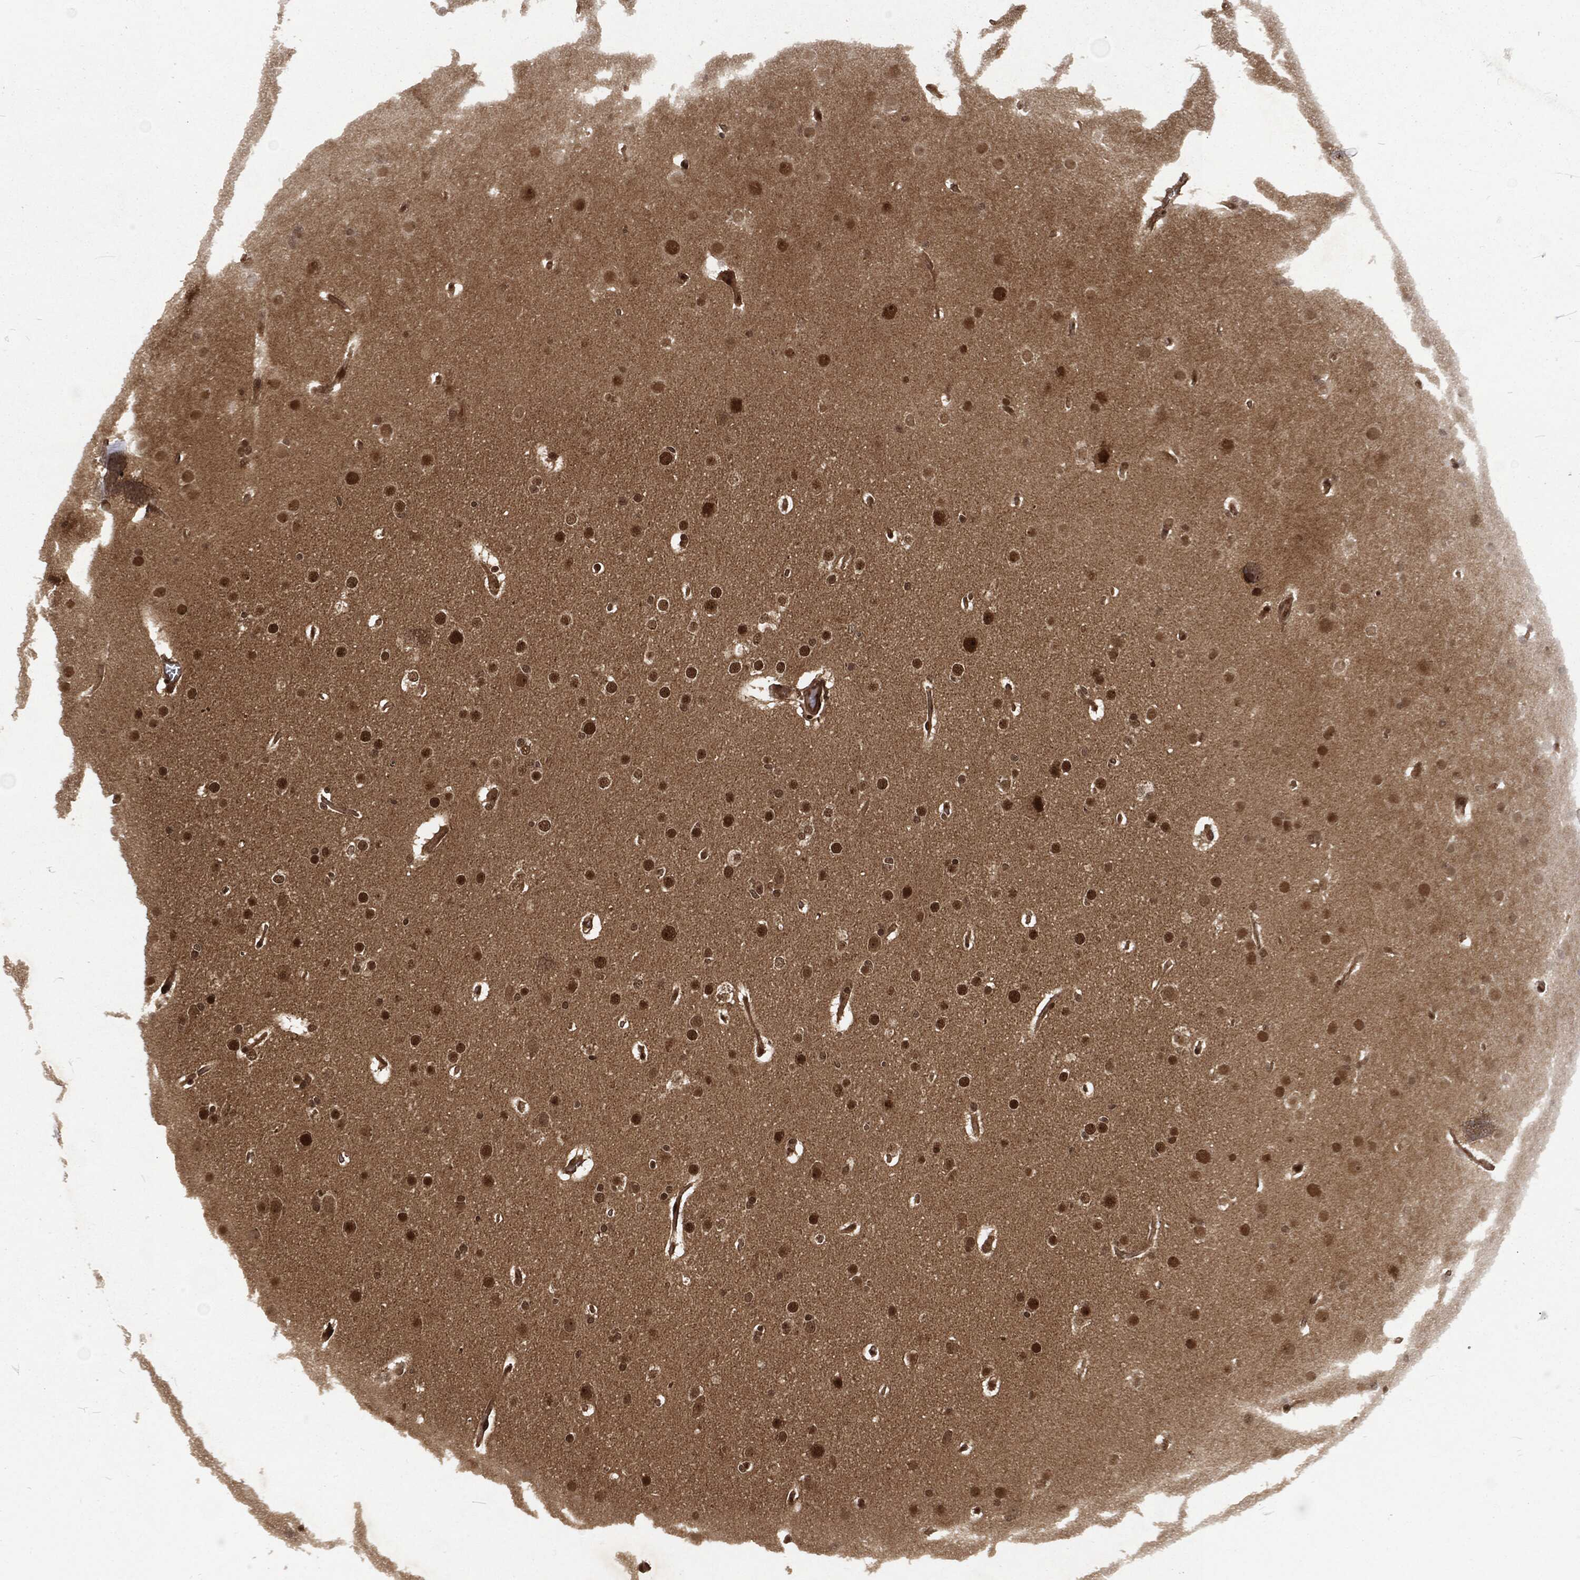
{"staining": {"intensity": "moderate", "quantity": "25%-75%", "location": "nuclear"}, "tissue": "glioma", "cell_type": "Tumor cells", "image_type": "cancer", "snomed": [{"axis": "morphology", "description": "Glioma, malignant, Low grade"}, {"axis": "topography", "description": "Brain"}], "caption": "Glioma was stained to show a protein in brown. There is medium levels of moderate nuclear positivity in about 25%-75% of tumor cells.", "gene": "NGRN", "patient": {"sex": "female", "age": 37}}